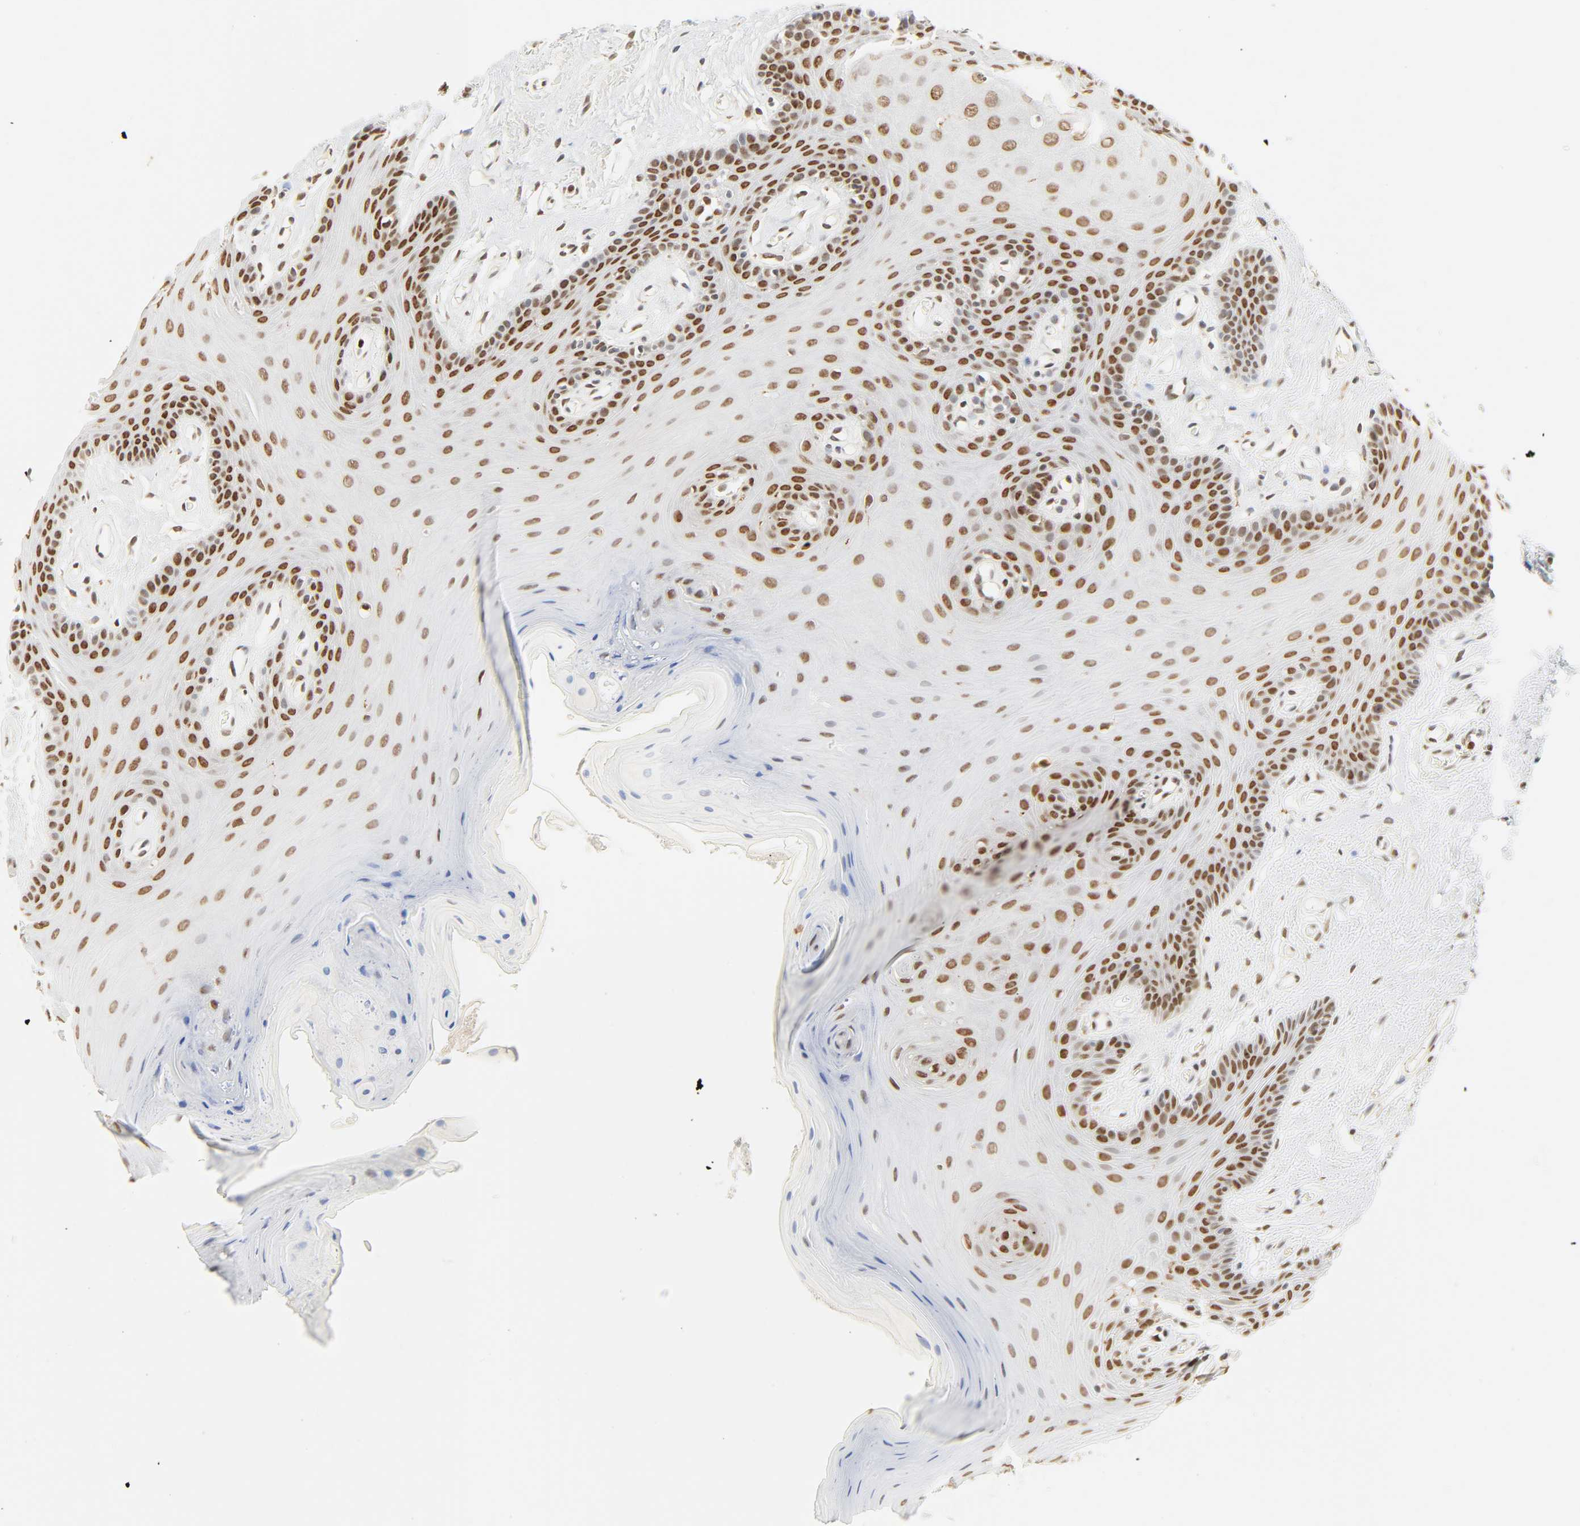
{"staining": {"intensity": "strong", "quantity": "25%-75%", "location": "nuclear"}, "tissue": "oral mucosa", "cell_type": "Squamous epithelial cells", "image_type": "normal", "snomed": [{"axis": "morphology", "description": "Normal tissue, NOS"}, {"axis": "morphology", "description": "Squamous cell carcinoma, NOS"}, {"axis": "topography", "description": "Skeletal muscle"}, {"axis": "topography", "description": "Oral tissue"}, {"axis": "topography", "description": "Head-Neck"}], "caption": "The micrograph demonstrates immunohistochemical staining of benign oral mucosa. There is strong nuclear staining is seen in about 25%-75% of squamous epithelial cells. The protein of interest is stained brown, and the nuclei are stained in blue (DAB IHC with brightfield microscopy, high magnification).", "gene": "DAZAP1", "patient": {"sex": "male", "age": 71}}